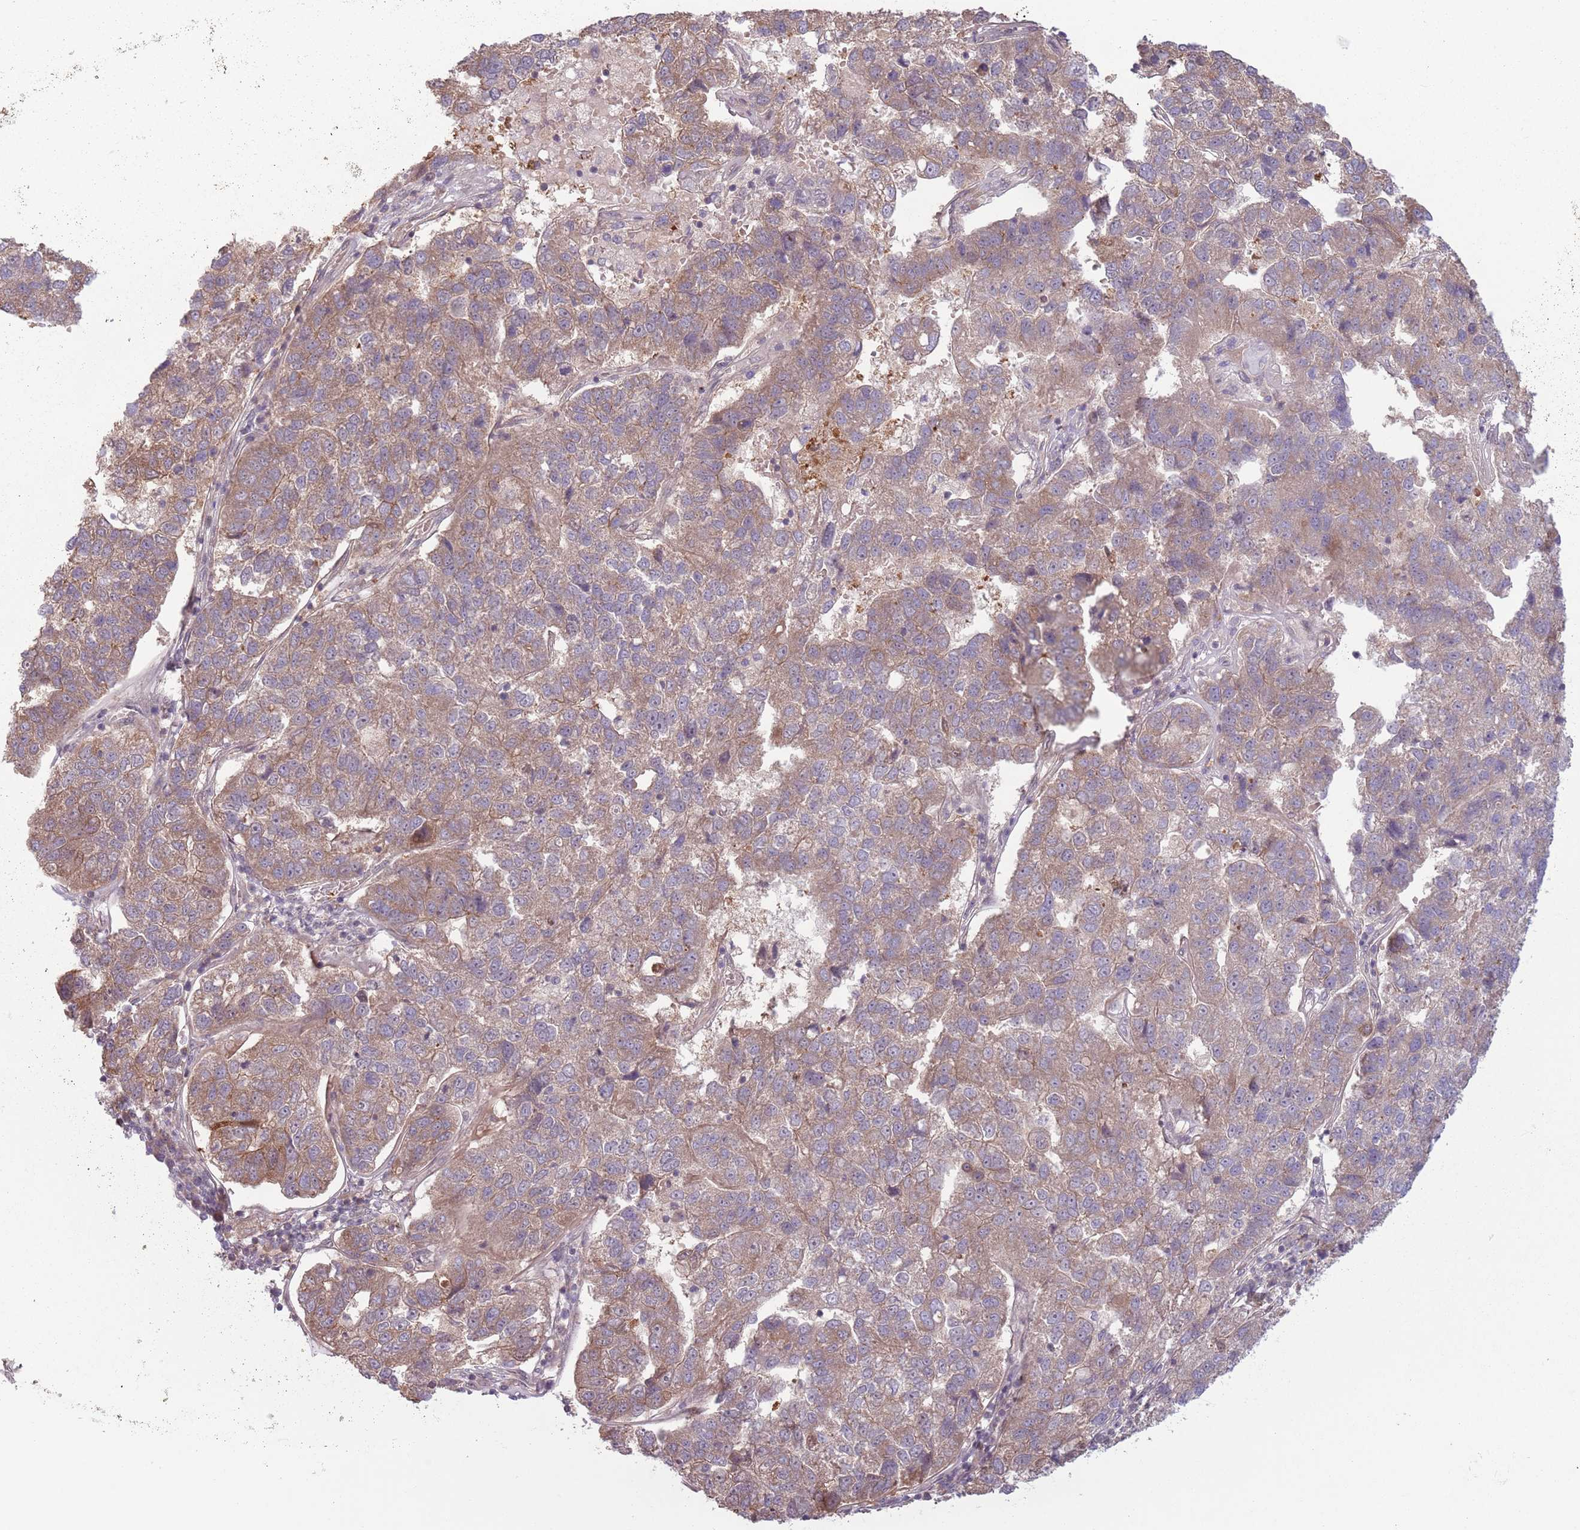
{"staining": {"intensity": "moderate", "quantity": ">75%", "location": "cytoplasmic/membranous"}, "tissue": "pancreatic cancer", "cell_type": "Tumor cells", "image_type": "cancer", "snomed": [{"axis": "morphology", "description": "Adenocarcinoma, NOS"}, {"axis": "topography", "description": "Pancreas"}], "caption": "Pancreatic adenocarcinoma stained for a protein displays moderate cytoplasmic/membranous positivity in tumor cells.", "gene": "CCDC154", "patient": {"sex": "female", "age": 61}}